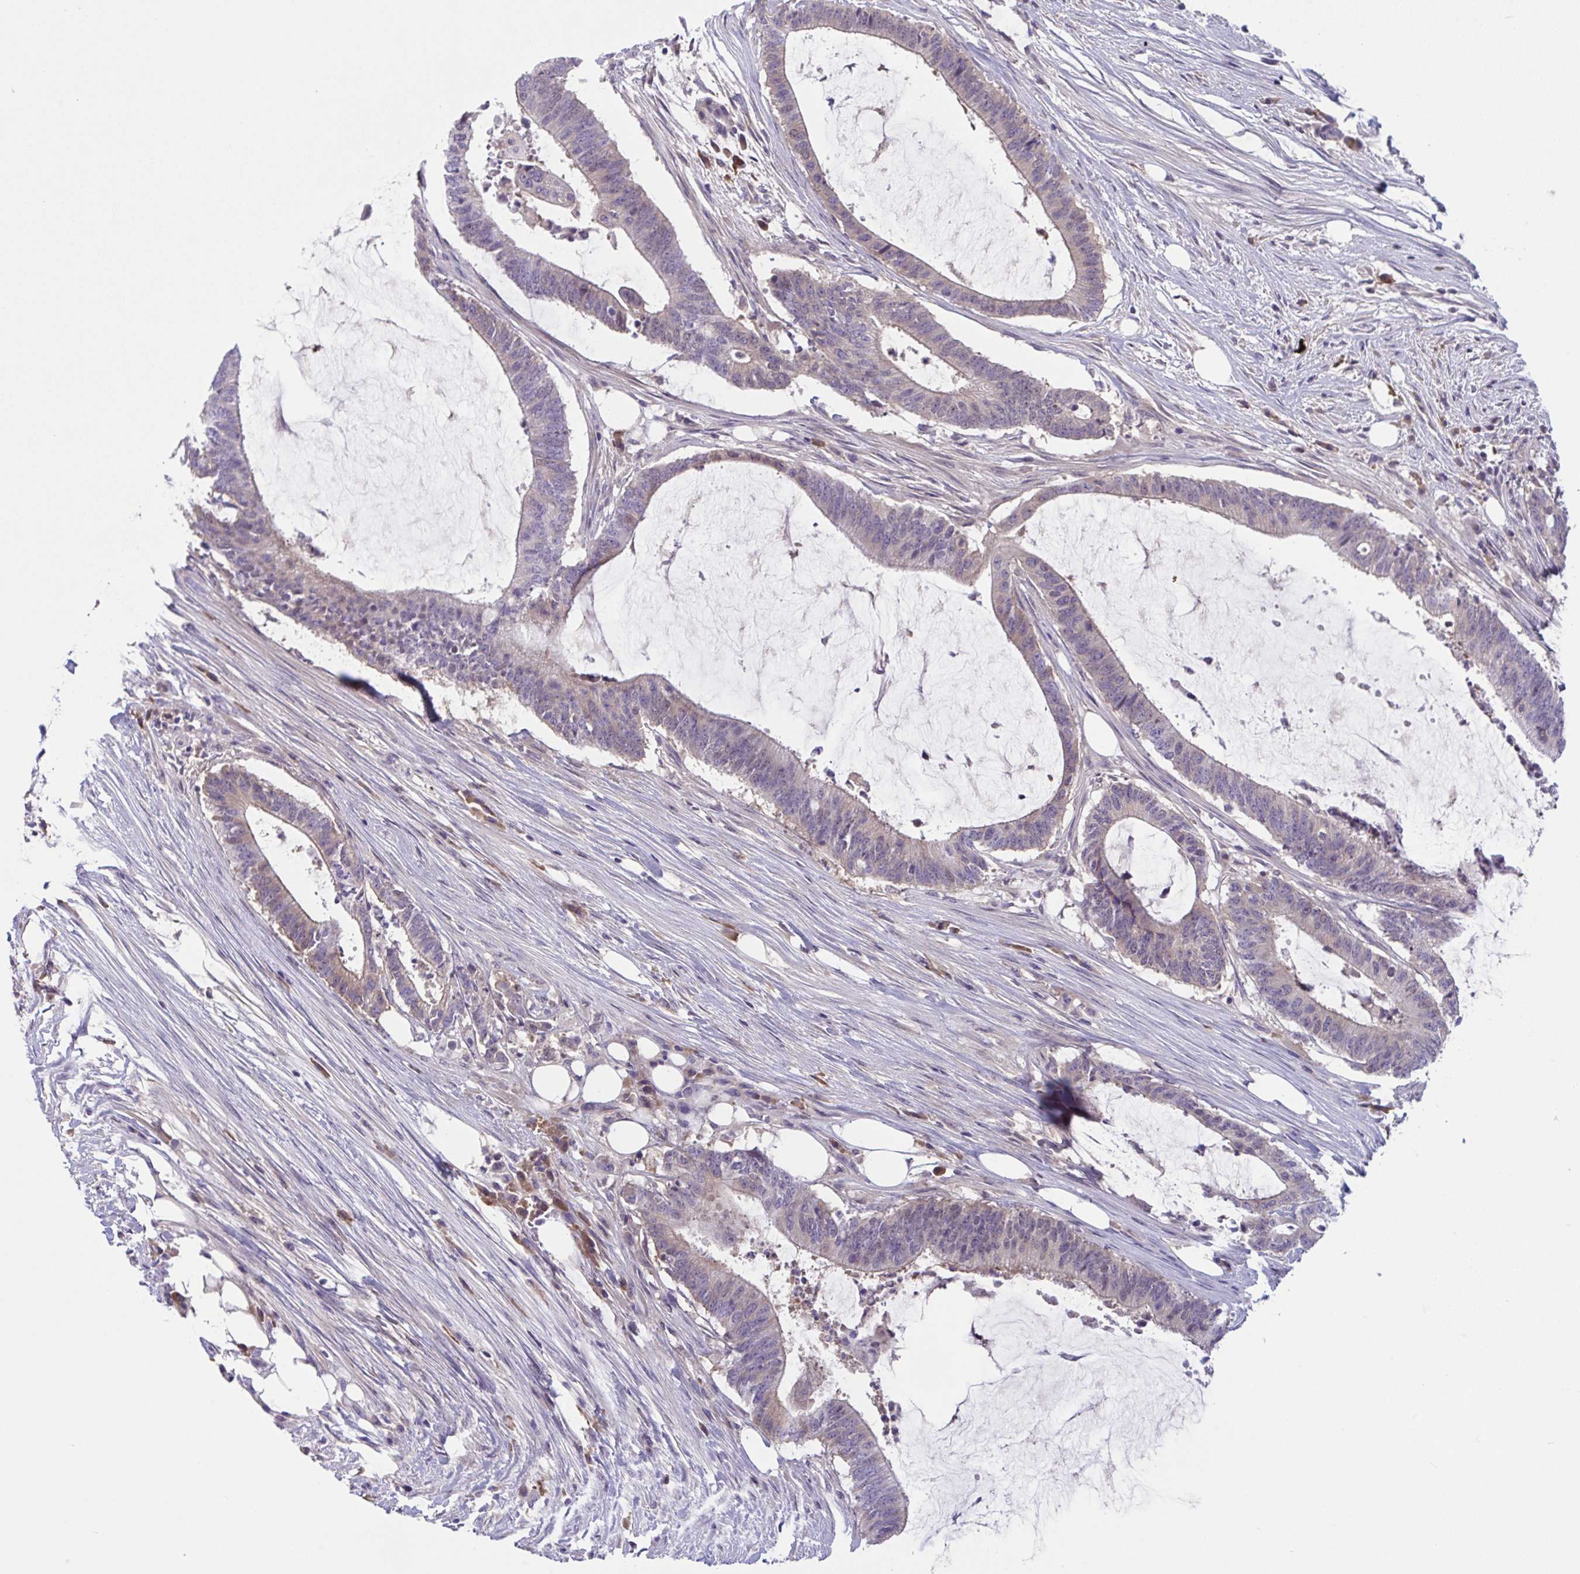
{"staining": {"intensity": "weak", "quantity": "25%-75%", "location": "cytoplasmic/membranous"}, "tissue": "colorectal cancer", "cell_type": "Tumor cells", "image_type": "cancer", "snomed": [{"axis": "morphology", "description": "Adenocarcinoma, NOS"}, {"axis": "topography", "description": "Colon"}], "caption": "This micrograph displays immunohistochemistry staining of adenocarcinoma (colorectal), with low weak cytoplasmic/membranous staining in approximately 25%-75% of tumor cells.", "gene": "WNT9B", "patient": {"sex": "female", "age": 43}}